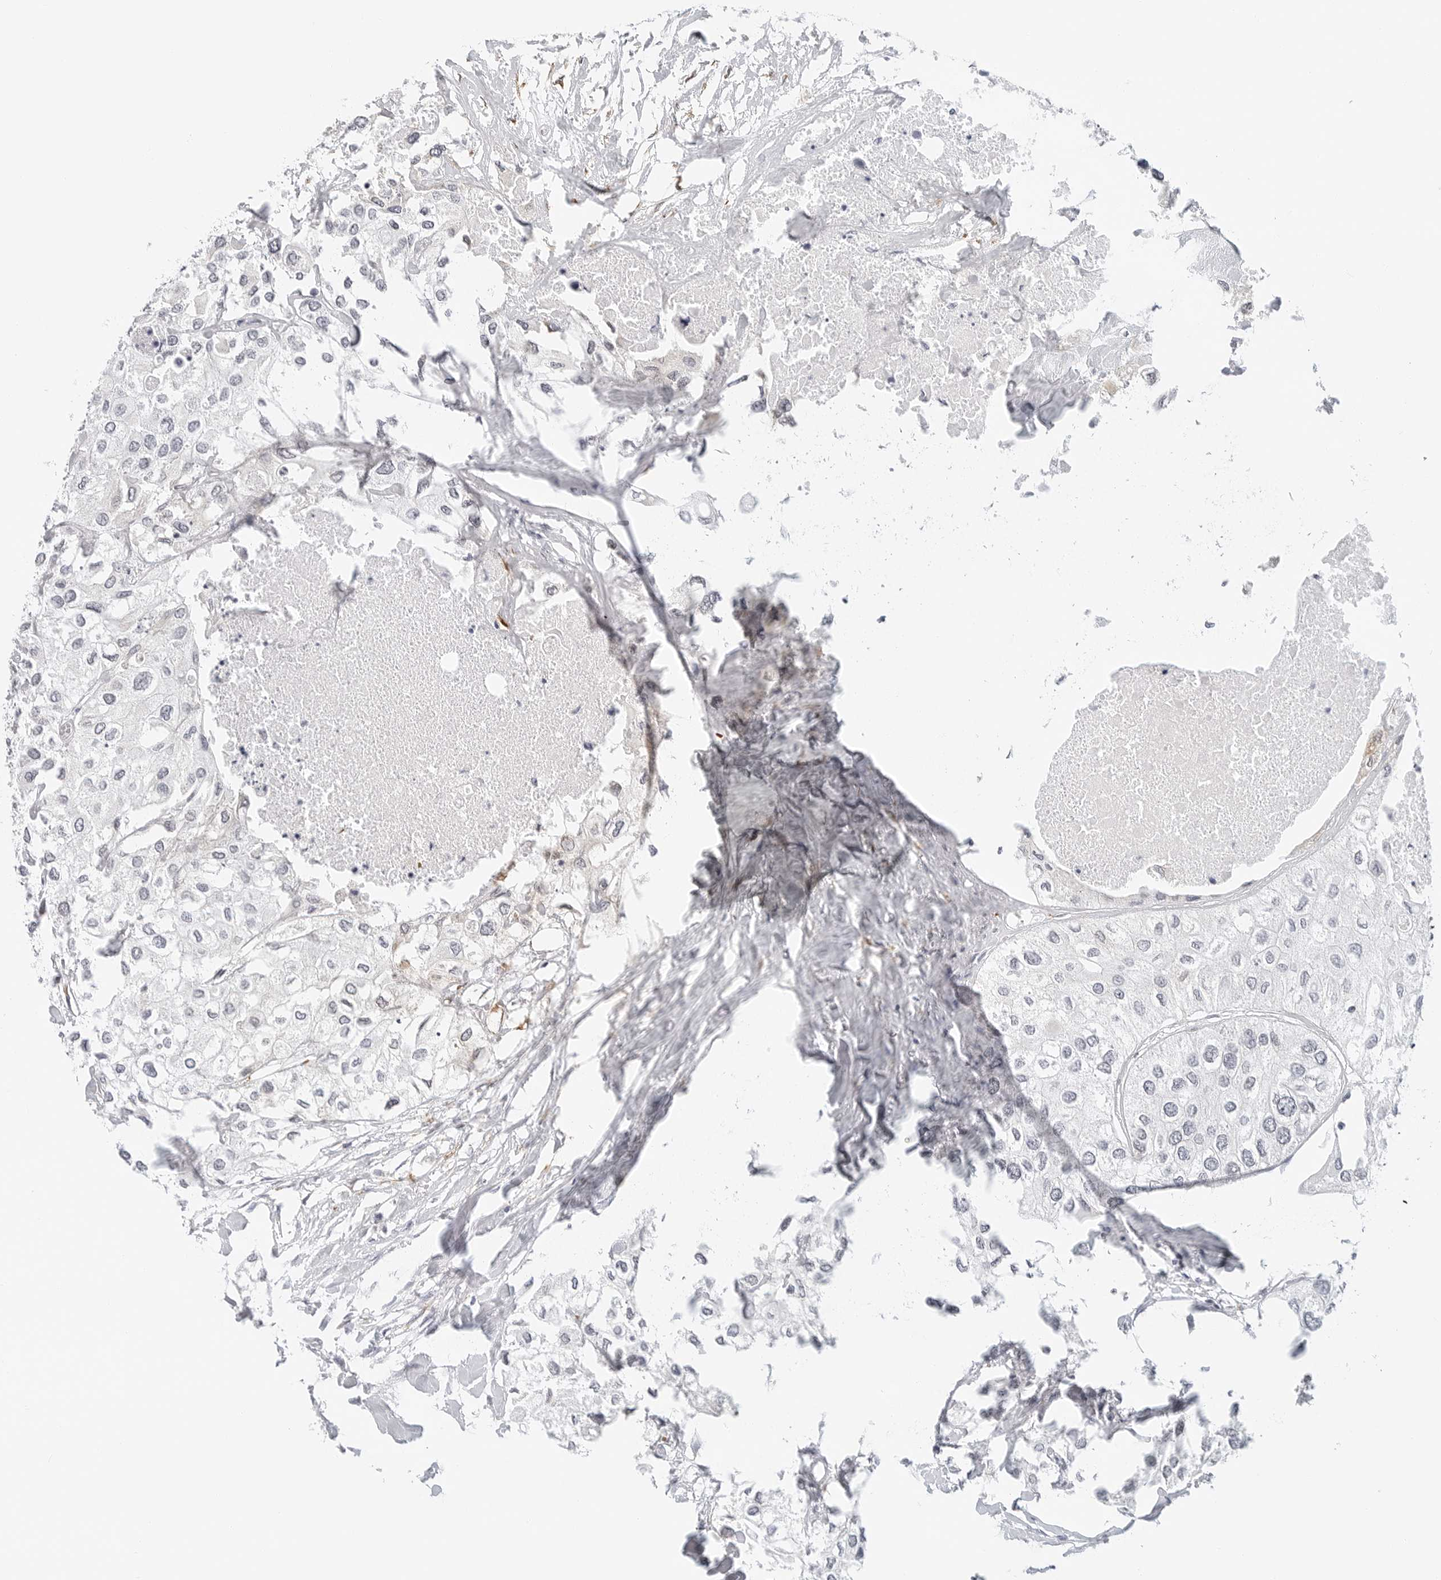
{"staining": {"intensity": "negative", "quantity": "none", "location": "none"}, "tissue": "urothelial cancer", "cell_type": "Tumor cells", "image_type": "cancer", "snomed": [{"axis": "morphology", "description": "Urothelial carcinoma, High grade"}, {"axis": "topography", "description": "Urinary bladder"}], "caption": "High power microscopy histopathology image of an immunohistochemistry (IHC) image of urothelial carcinoma (high-grade), revealing no significant positivity in tumor cells.", "gene": "TSEN2", "patient": {"sex": "male", "age": 64}}